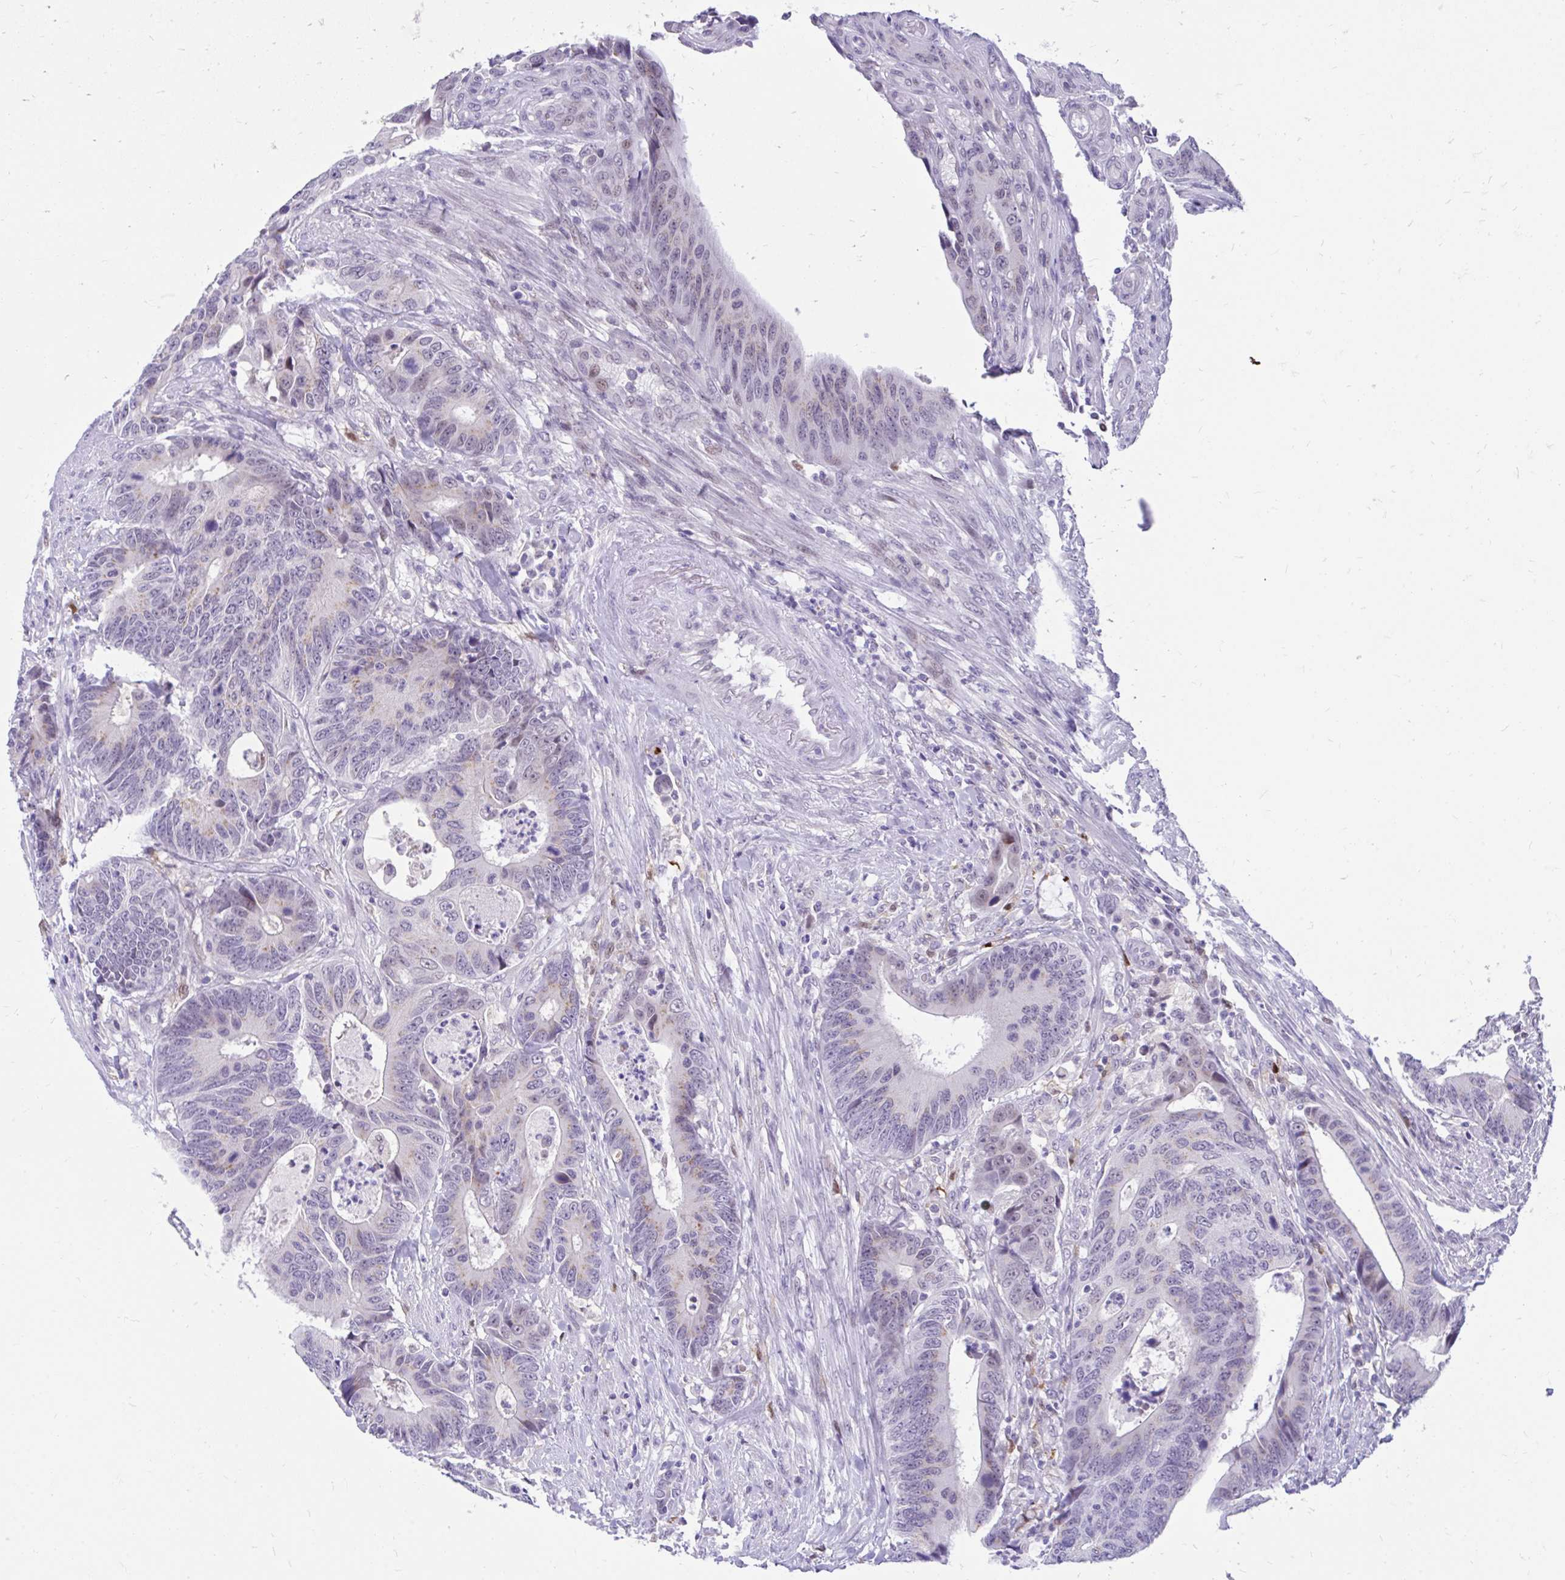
{"staining": {"intensity": "weak", "quantity": "<25%", "location": "cytoplasmic/membranous,nuclear"}, "tissue": "colorectal cancer", "cell_type": "Tumor cells", "image_type": "cancer", "snomed": [{"axis": "morphology", "description": "Adenocarcinoma, NOS"}, {"axis": "topography", "description": "Colon"}], "caption": "Colorectal cancer (adenocarcinoma) stained for a protein using IHC shows no staining tumor cells.", "gene": "GLB1L2", "patient": {"sex": "male", "age": 87}}